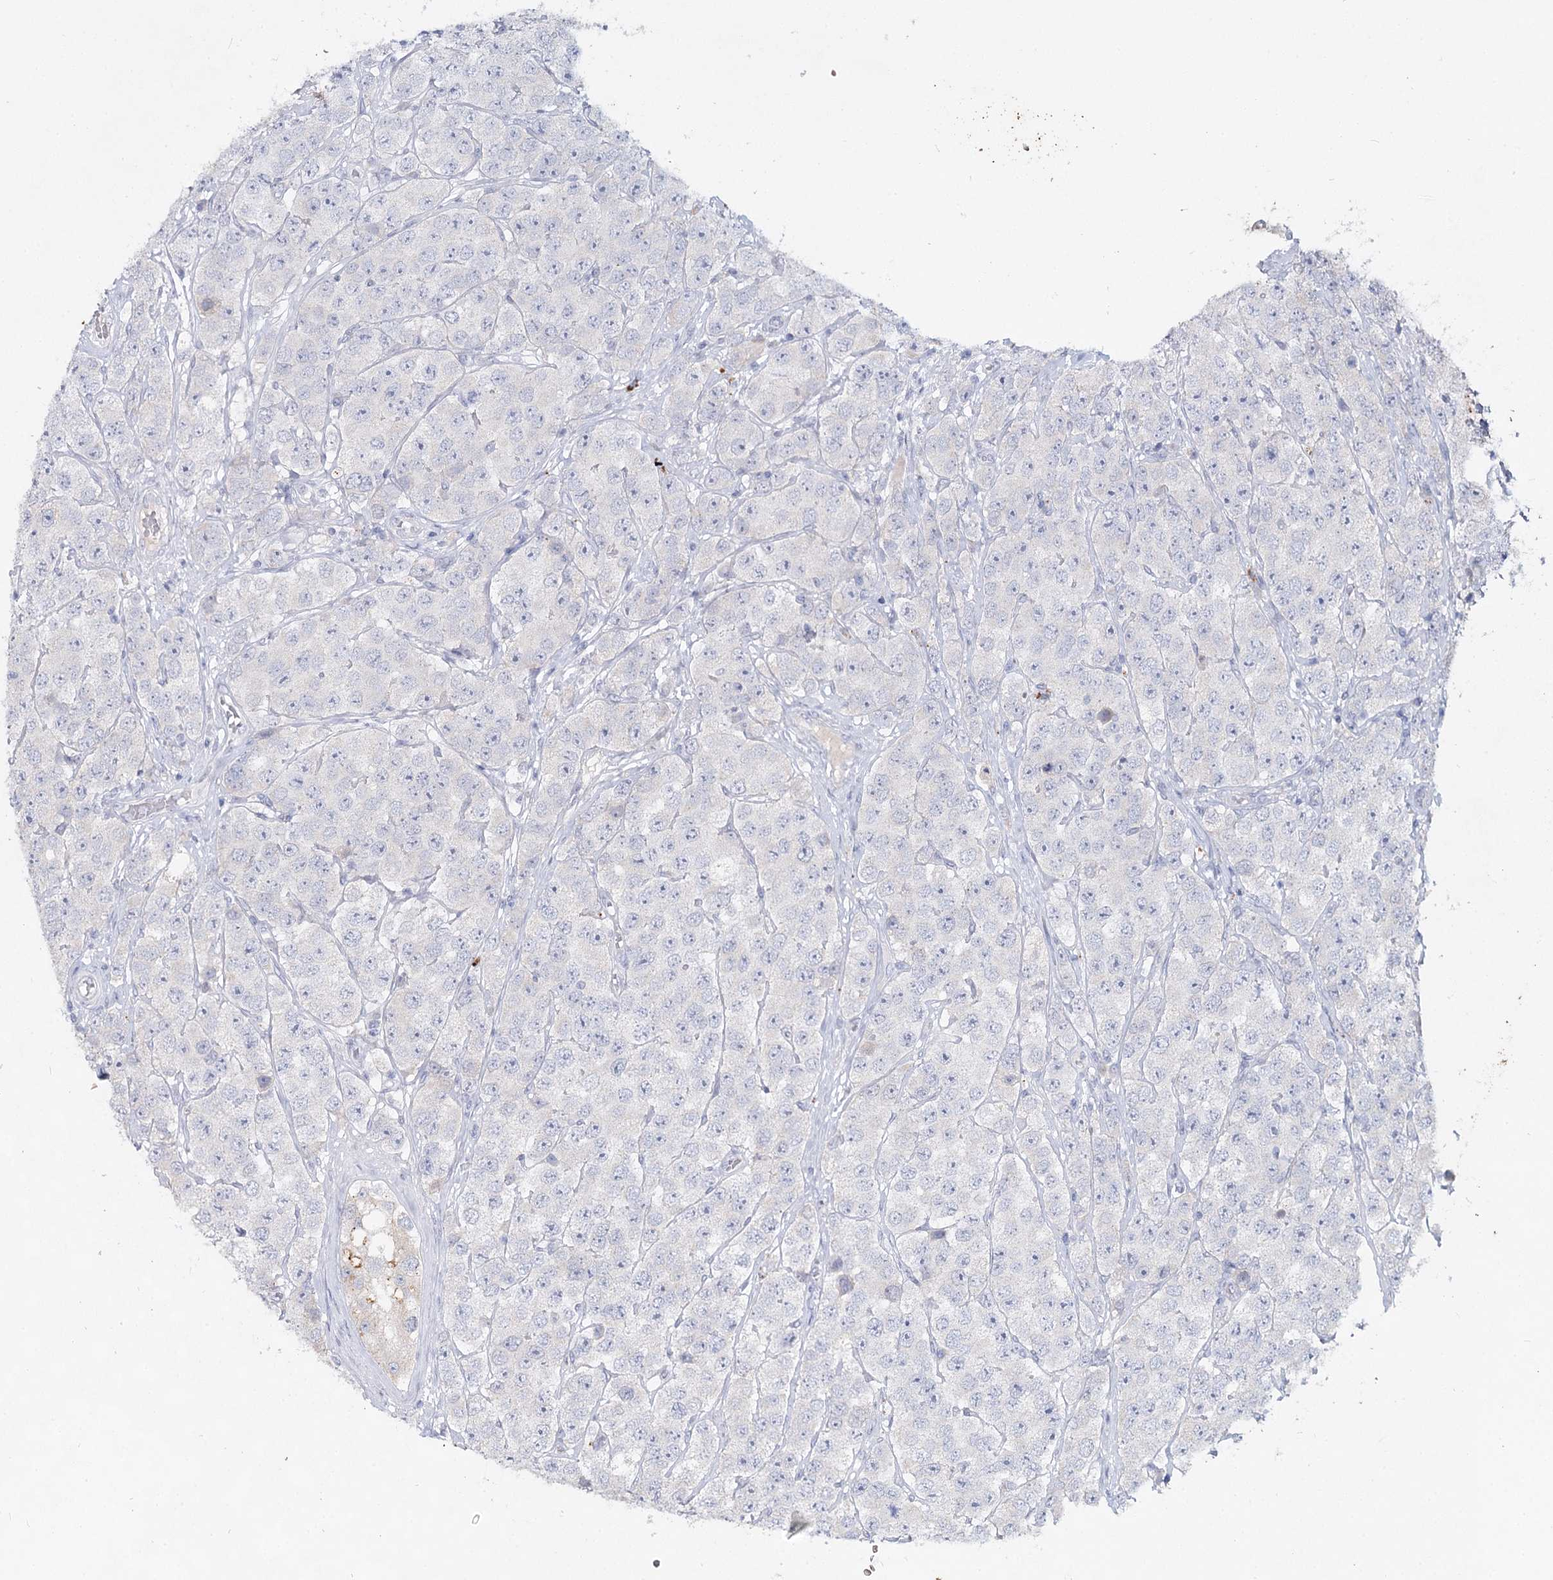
{"staining": {"intensity": "negative", "quantity": "none", "location": "none"}, "tissue": "testis cancer", "cell_type": "Tumor cells", "image_type": "cancer", "snomed": [{"axis": "morphology", "description": "Seminoma, NOS"}, {"axis": "topography", "description": "Testis"}], "caption": "Human seminoma (testis) stained for a protein using immunohistochemistry reveals no positivity in tumor cells.", "gene": "CCDC73", "patient": {"sex": "male", "age": 28}}